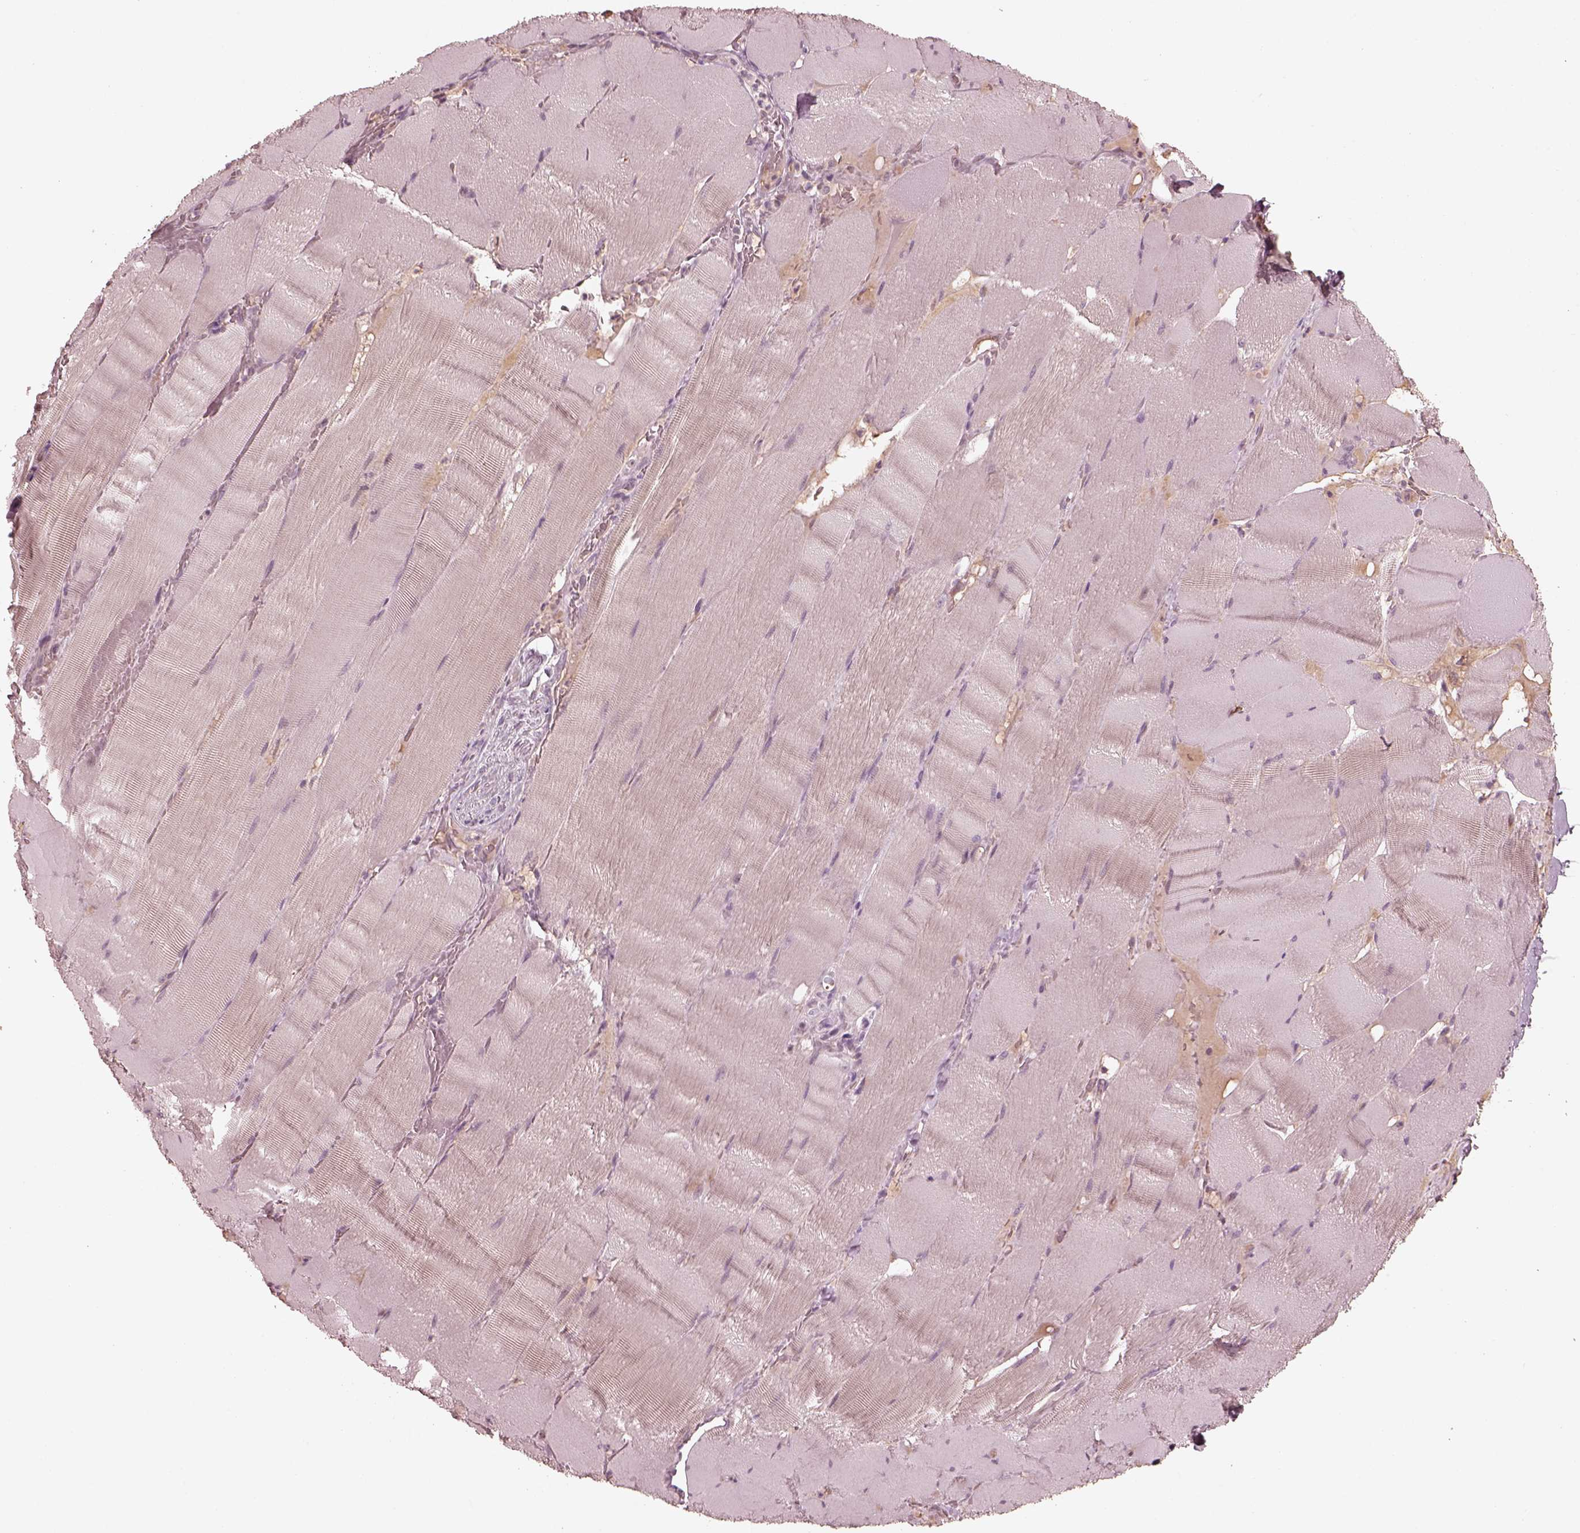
{"staining": {"intensity": "negative", "quantity": "none", "location": "none"}, "tissue": "skeletal muscle", "cell_type": "Myocytes", "image_type": "normal", "snomed": [{"axis": "morphology", "description": "Normal tissue, NOS"}, {"axis": "topography", "description": "Skeletal muscle"}], "caption": "Immunohistochemistry (IHC) micrograph of unremarkable skeletal muscle: human skeletal muscle stained with DAB displays no significant protein expression in myocytes.", "gene": "VWA5B1", "patient": {"sex": "male", "age": 56}}